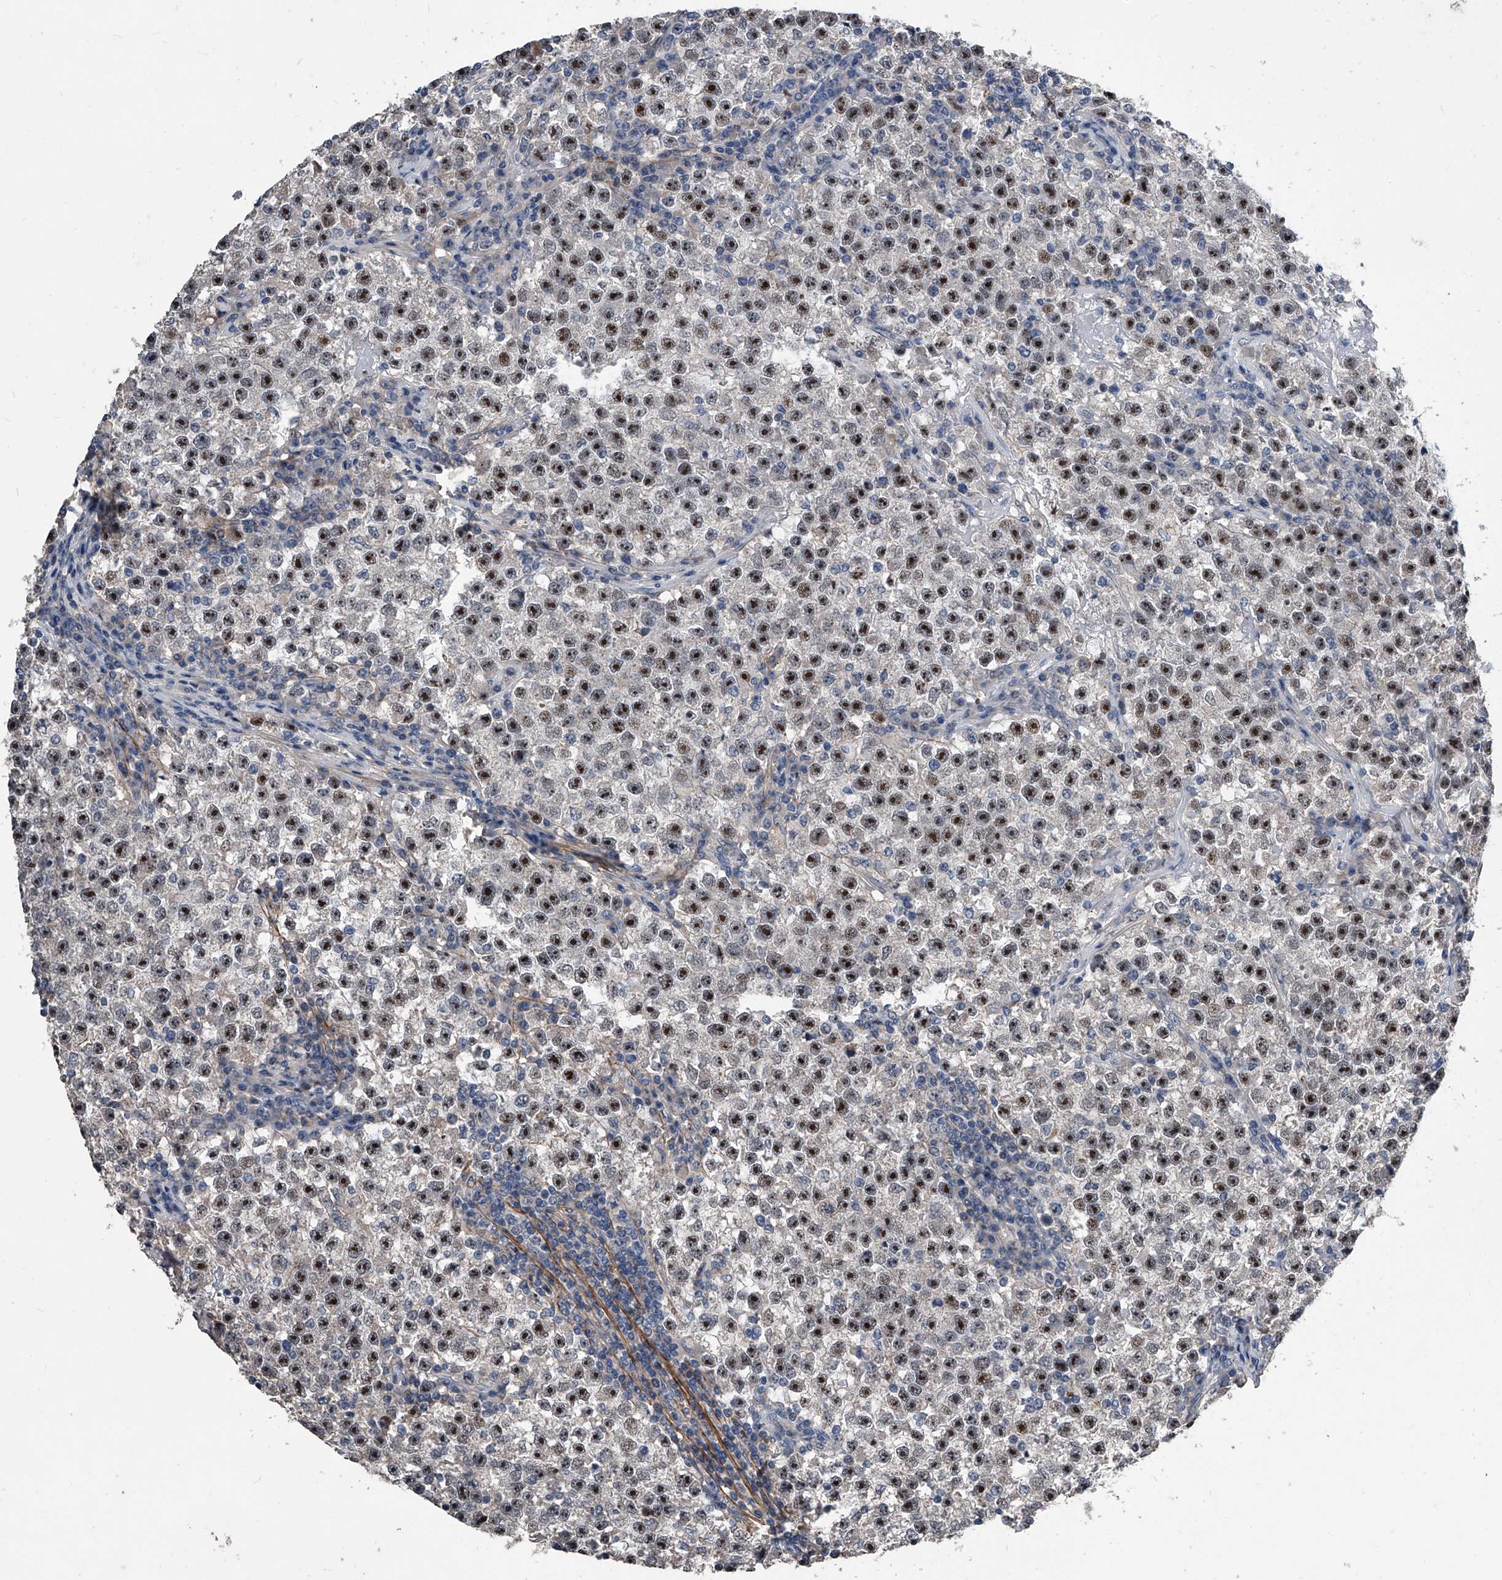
{"staining": {"intensity": "strong", "quantity": ">75%", "location": "nuclear"}, "tissue": "testis cancer", "cell_type": "Tumor cells", "image_type": "cancer", "snomed": [{"axis": "morphology", "description": "Seminoma, NOS"}, {"axis": "topography", "description": "Testis"}], "caption": "An image of seminoma (testis) stained for a protein exhibits strong nuclear brown staining in tumor cells.", "gene": "PHACTR1", "patient": {"sex": "male", "age": 22}}